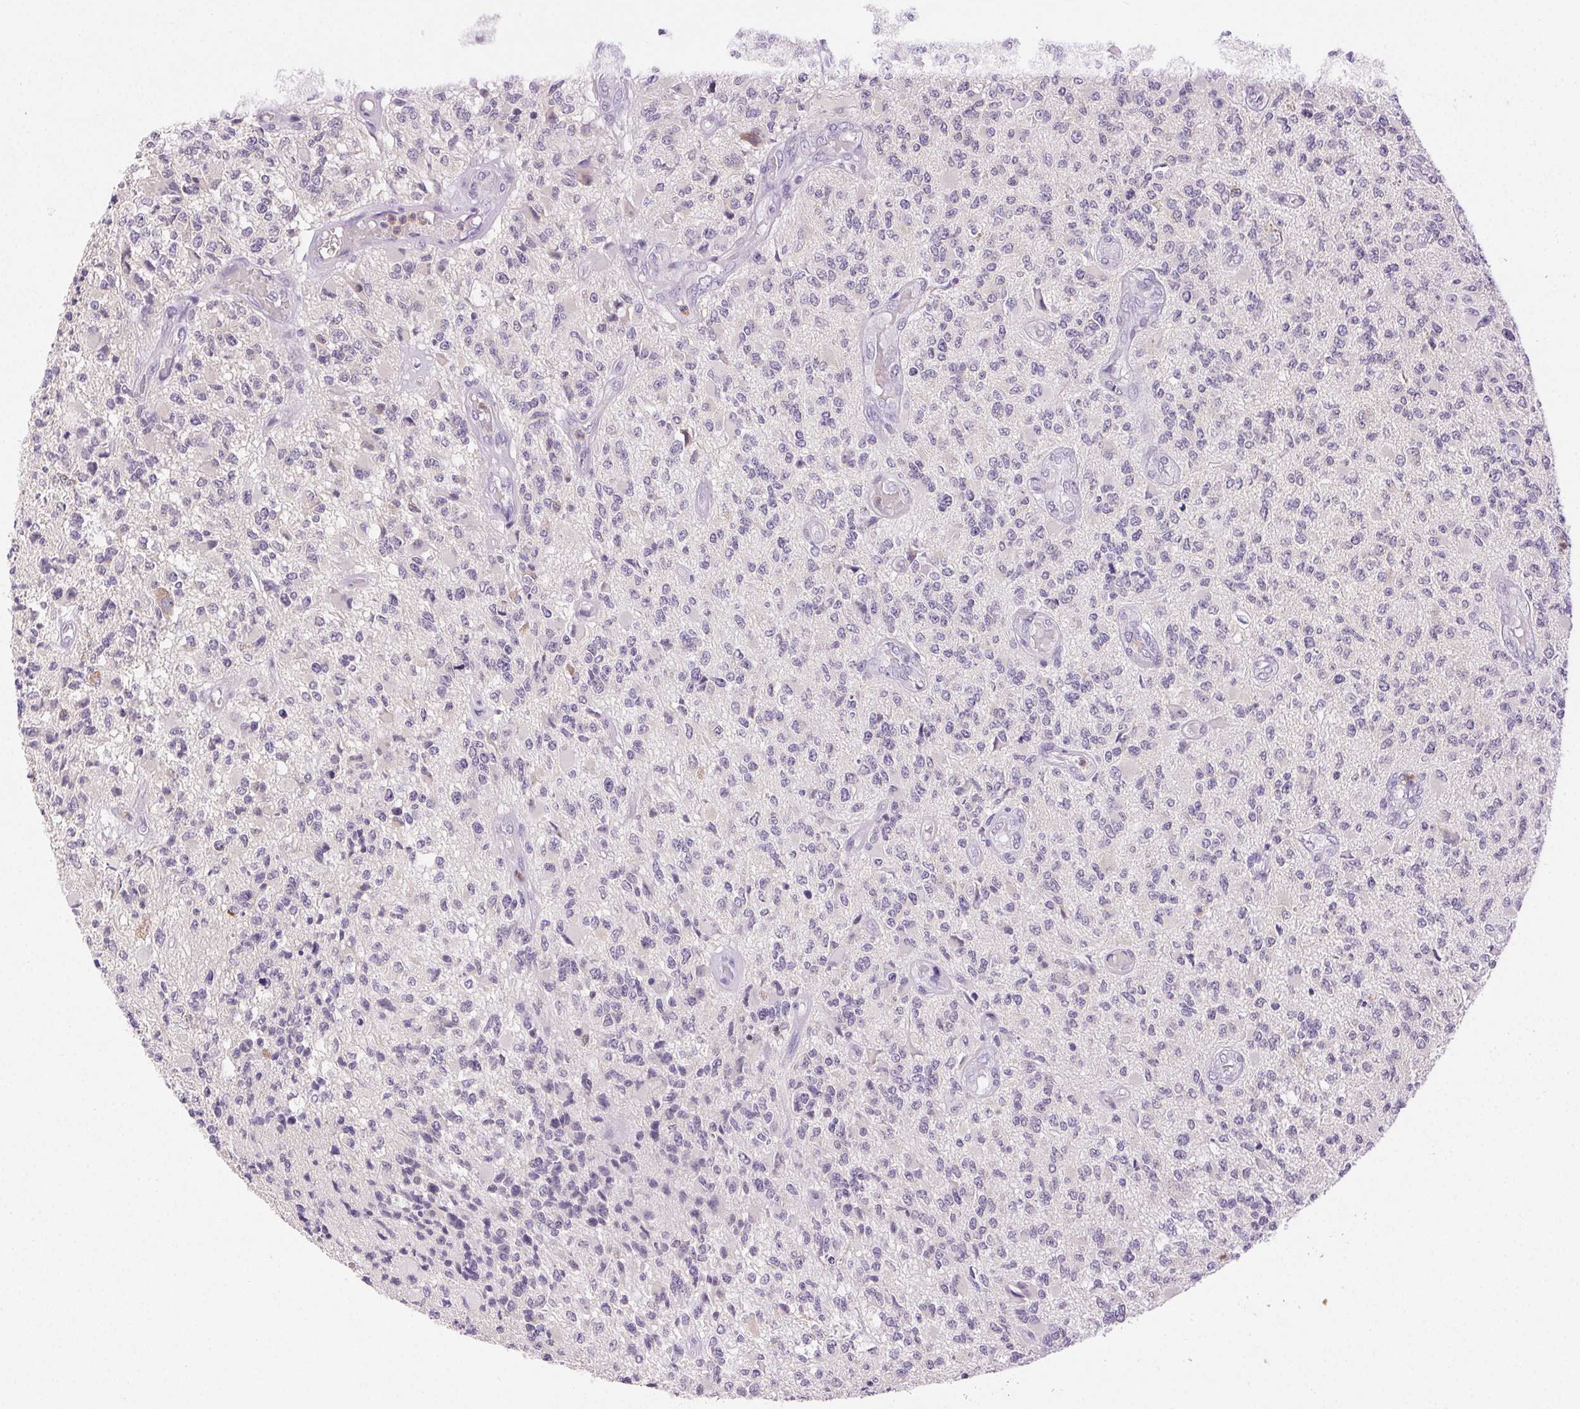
{"staining": {"intensity": "negative", "quantity": "none", "location": "none"}, "tissue": "glioma", "cell_type": "Tumor cells", "image_type": "cancer", "snomed": [{"axis": "morphology", "description": "Glioma, malignant, High grade"}, {"axis": "topography", "description": "Brain"}], "caption": "IHC of glioma demonstrates no staining in tumor cells.", "gene": "EMX2", "patient": {"sex": "female", "age": 63}}